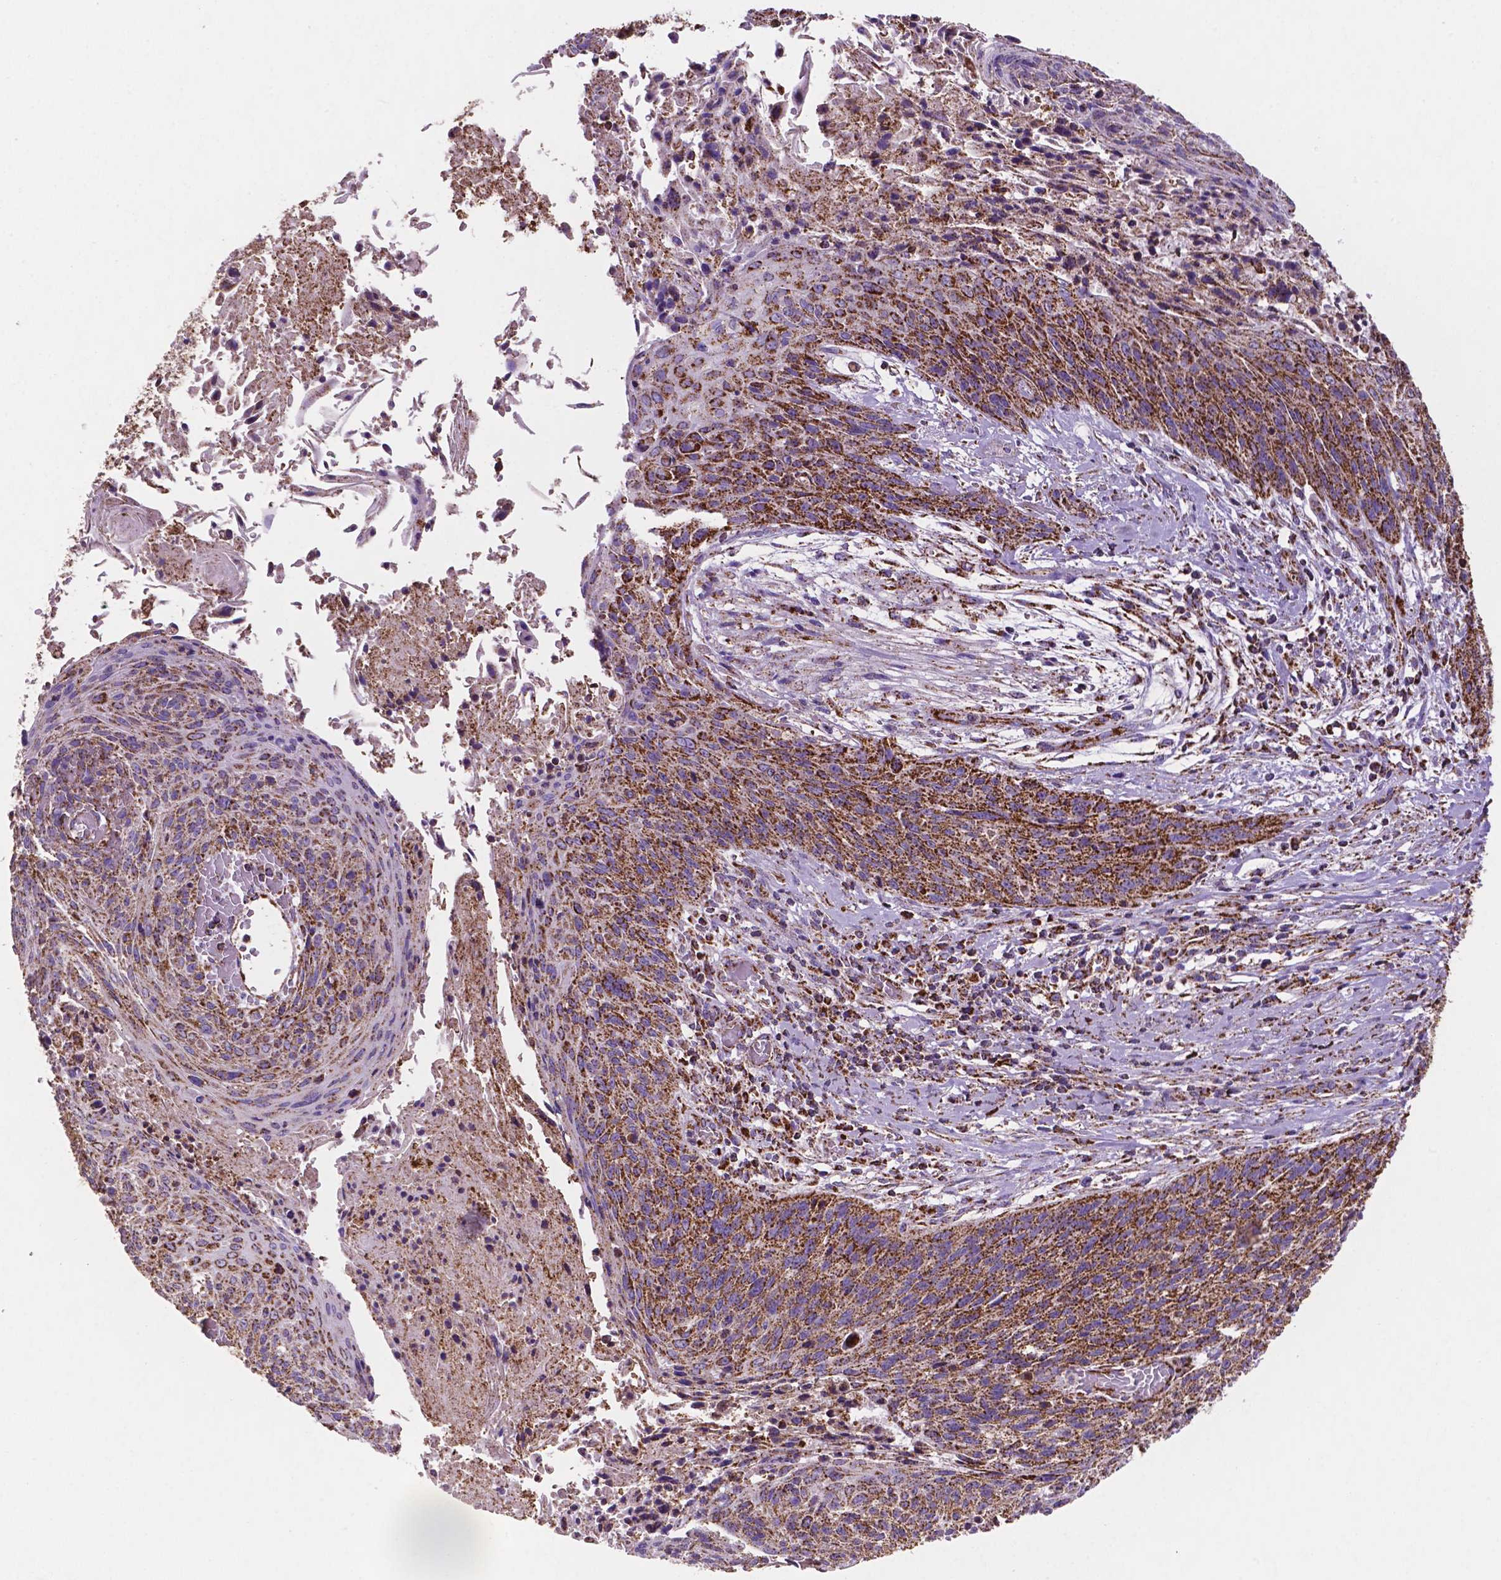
{"staining": {"intensity": "strong", "quantity": ">75%", "location": "cytoplasmic/membranous"}, "tissue": "cervical cancer", "cell_type": "Tumor cells", "image_type": "cancer", "snomed": [{"axis": "morphology", "description": "Squamous cell carcinoma, NOS"}, {"axis": "topography", "description": "Cervix"}], "caption": "High-power microscopy captured an immunohistochemistry (IHC) histopathology image of cervical squamous cell carcinoma, revealing strong cytoplasmic/membranous positivity in approximately >75% of tumor cells. Immunohistochemistry stains the protein of interest in brown and the nuclei are stained blue.", "gene": "HSPD1", "patient": {"sex": "female", "age": 45}}